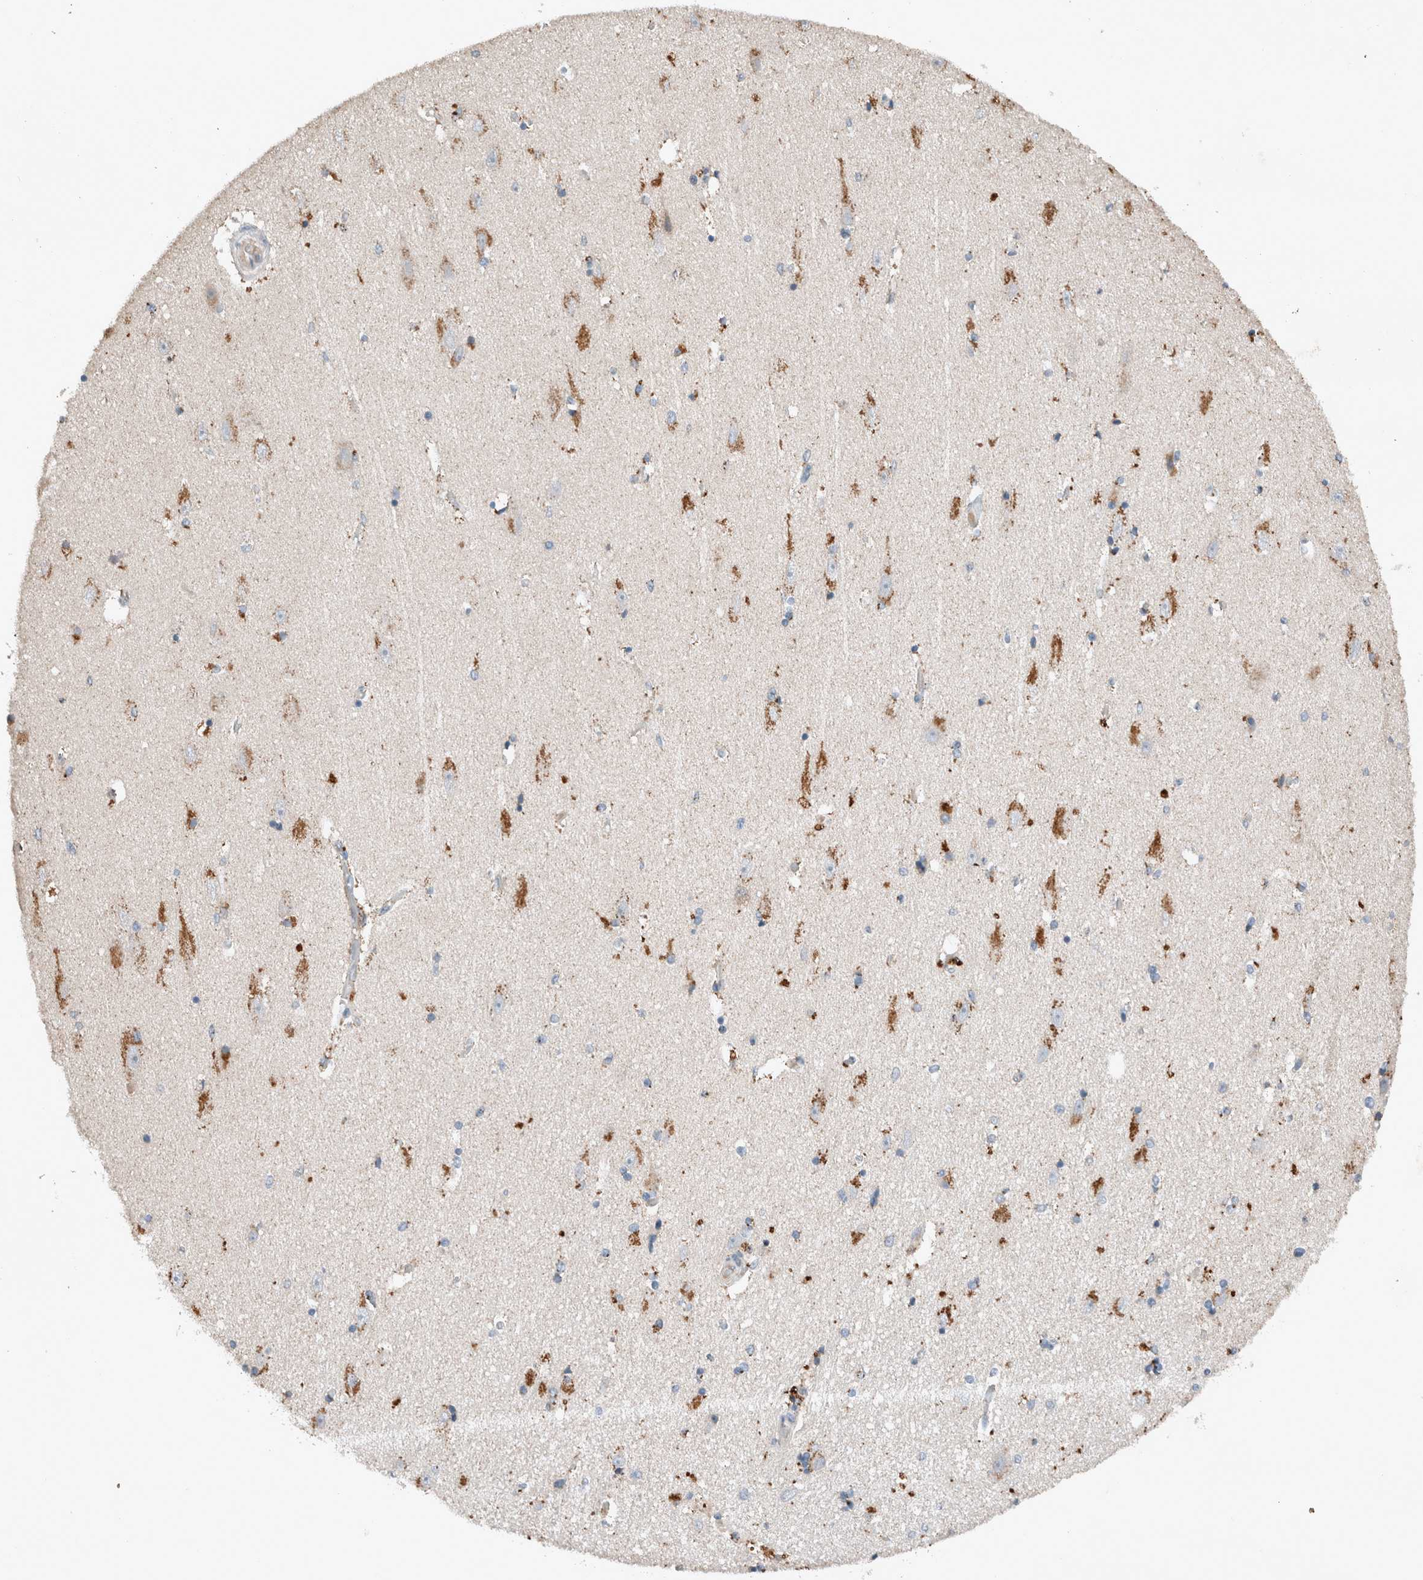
{"staining": {"intensity": "moderate", "quantity": "25%-75%", "location": "cytoplasmic/membranous"}, "tissue": "hippocampus", "cell_type": "Glial cells", "image_type": "normal", "snomed": [{"axis": "morphology", "description": "Normal tissue, NOS"}, {"axis": "topography", "description": "Hippocampus"}], "caption": "The image displays staining of benign hippocampus, revealing moderate cytoplasmic/membranous protein positivity (brown color) within glial cells. Nuclei are stained in blue.", "gene": "UGCG", "patient": {"sex": "female", "age": 54}}